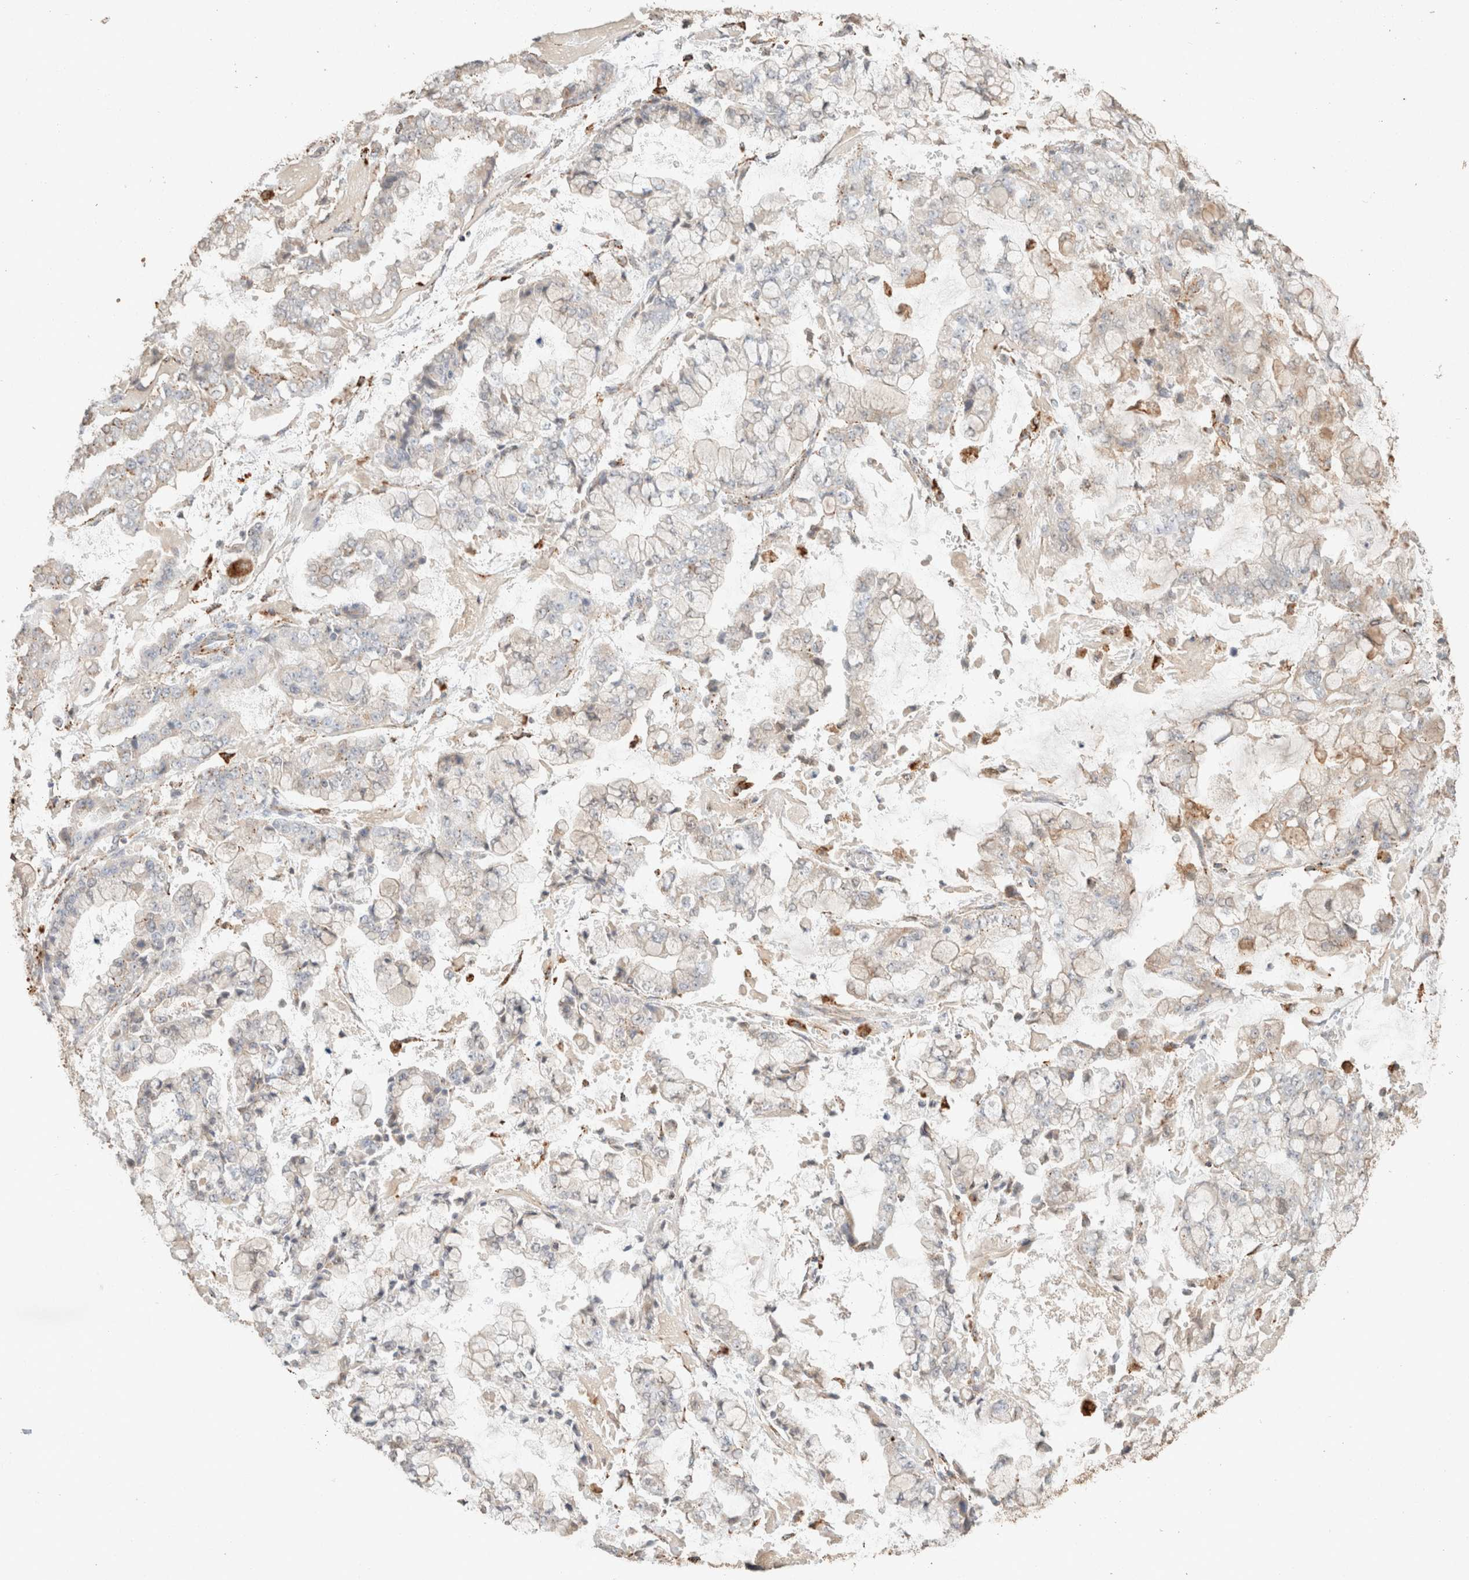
{"staining": {"intensity": "weak", "quantity": "25%-75%", "location": "cytoplasmic/membranous"}, "tissue": "stomach cancer", "cell_type": "Tumor cells", "image_type": "cancer", "snomed": [{"axis": "morphology", "description": "Adenocarcinoma, NOS"}, {"axis": "topography", "description": "Stomach"}], "caption": "High-power microscopy captured an IHC photomicrograph of stomach cancer, revealing weak cytoplasmic/membranous expression in approximately 25%-75% of tumor cells.", "gene": "CTSC", "patient": {"sex": "male", "age": 76}}